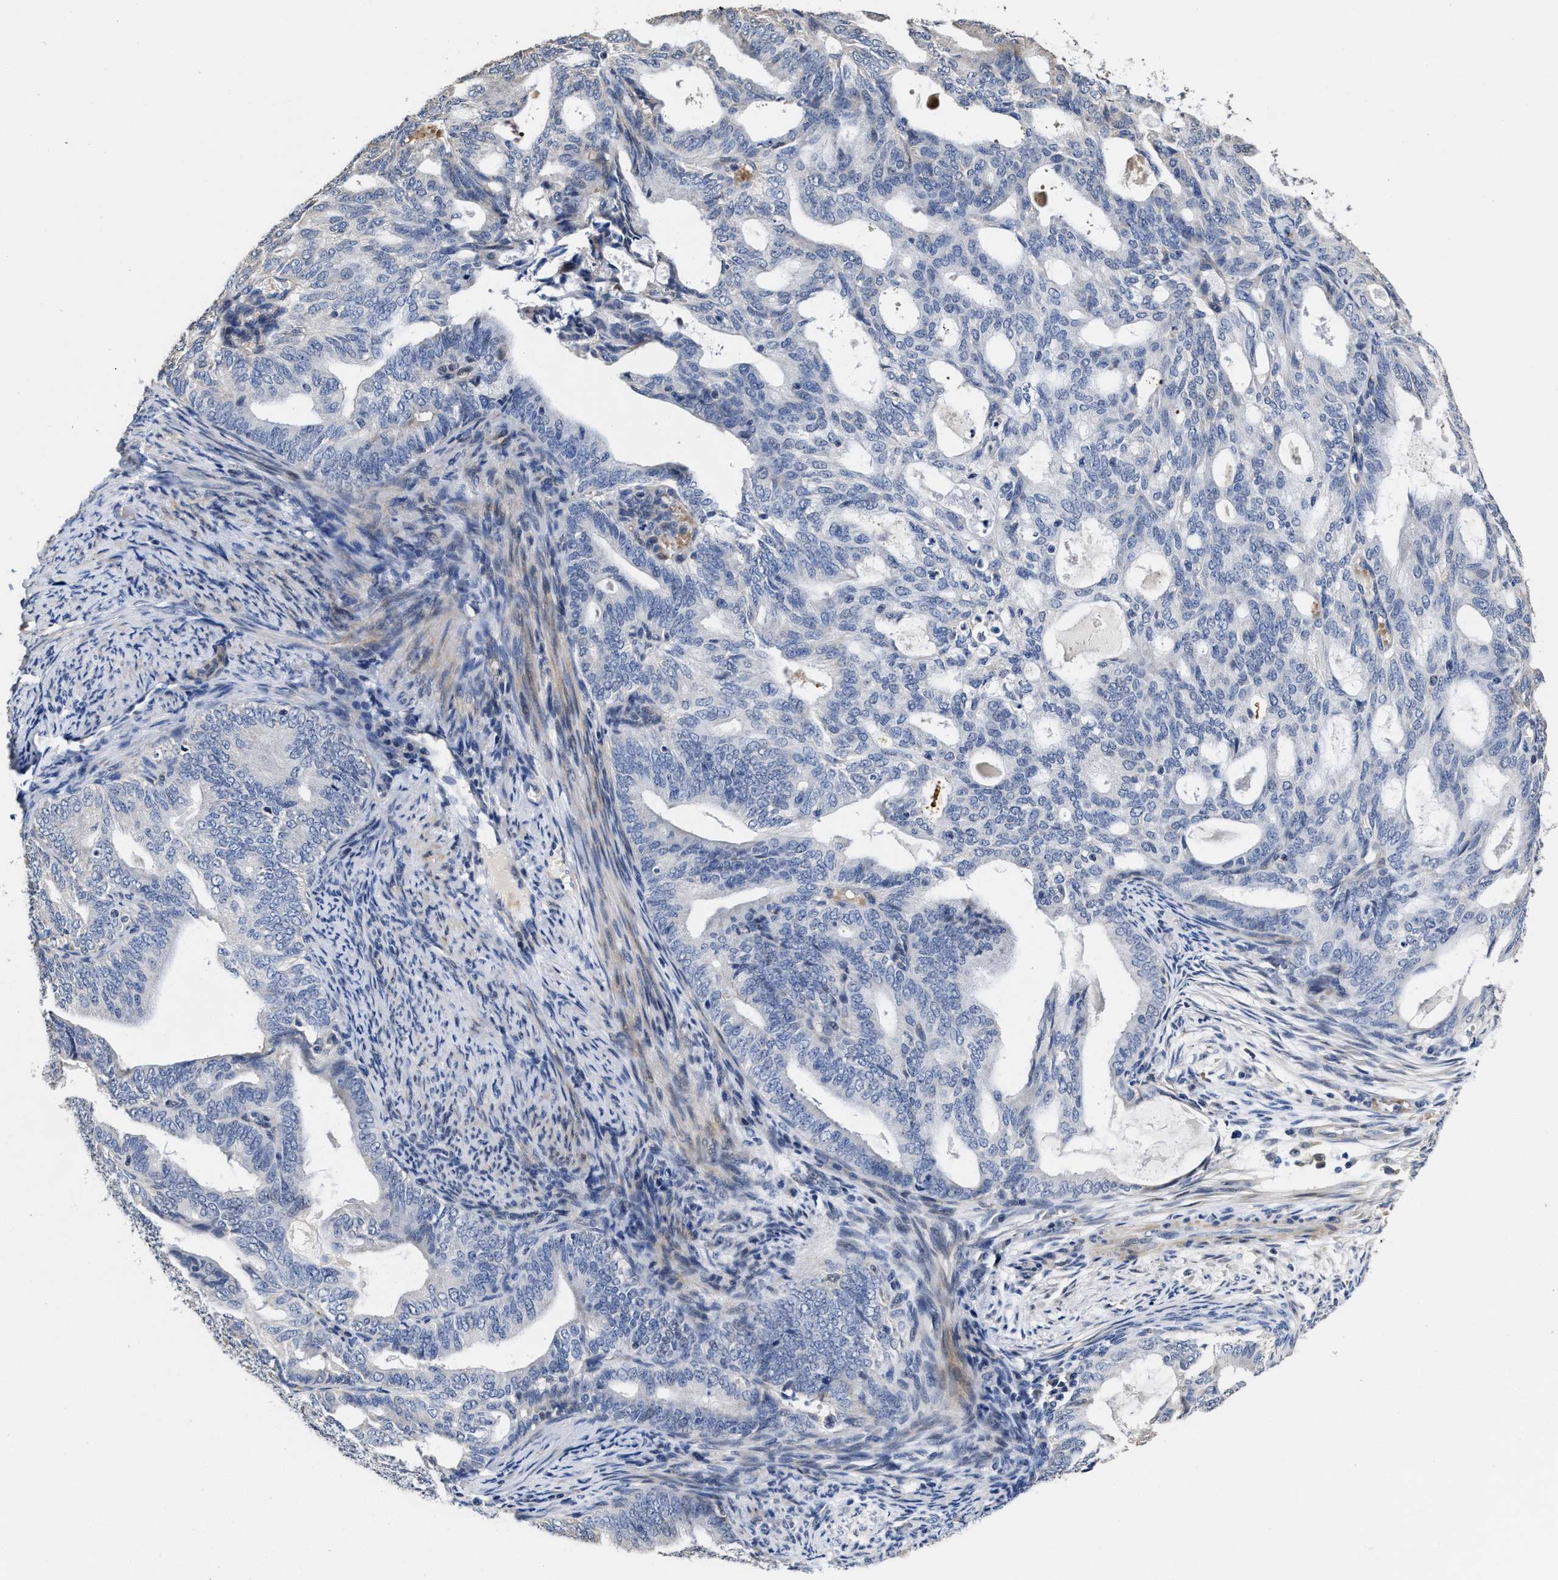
{"staining": {"intensity": "negative", "quantity": "none", "location": "none"}, "tissue": "endometrial cancer", "cell_type": "Tumor cells", "image_type": "cancer", "snomed": [{"axis": "morphology", "description": "Adenocarcinoma, NOS"}, {"axis": "topography", "description": "Endometrium"}], "caption": "Tumor cells are negative for protein expression in human endometrial adenocarcinoma.", "gene": "ZFAT", "patient": {"sex": "female", "age": 58}}